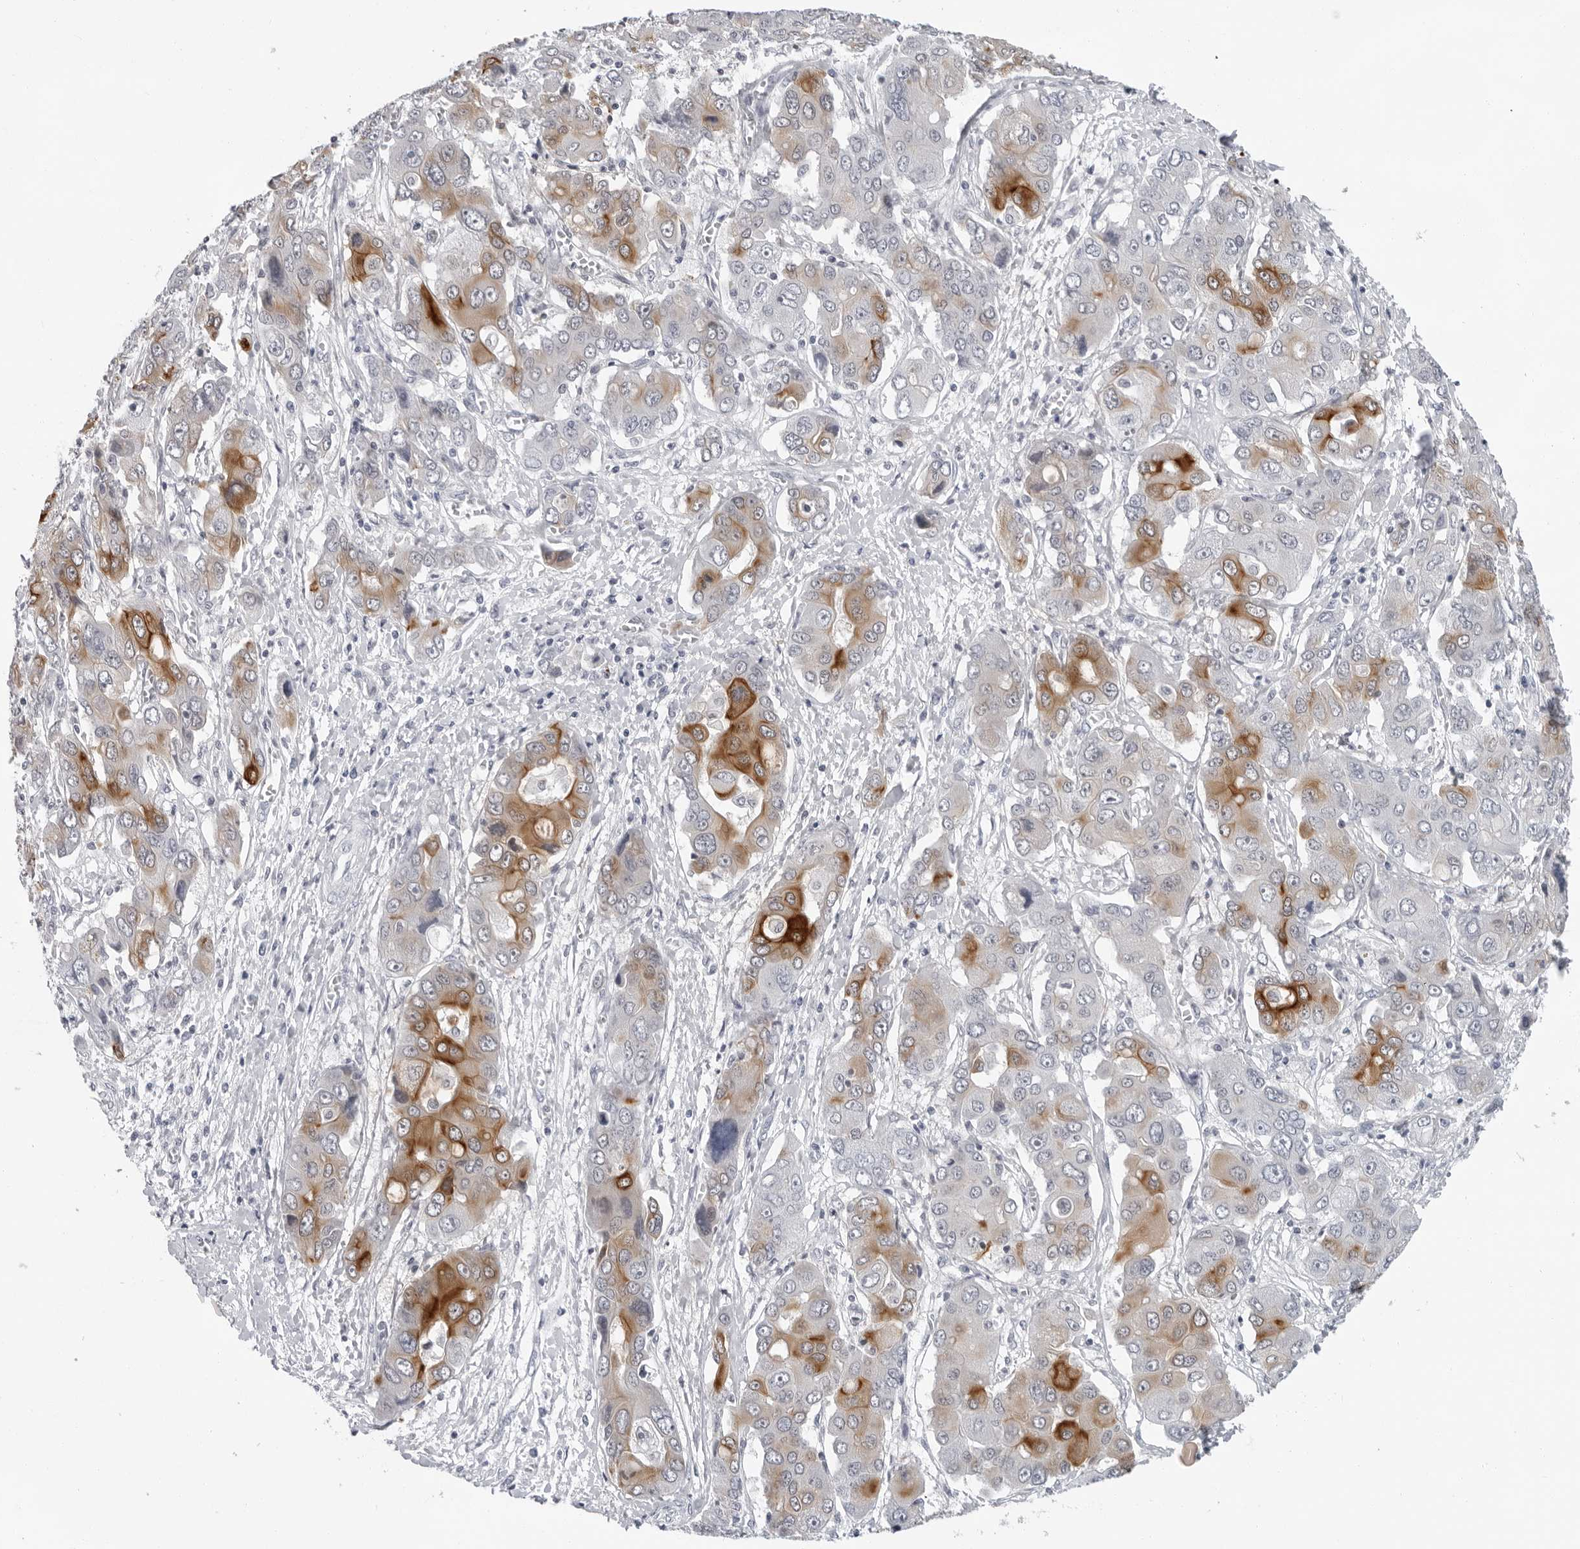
{"staining": {"intensity": "strong", "quantity": "<25%", "location": "cytoplasmic/membranous"}, "tissue": "liver cancer", "cell_type": "Tumor cells", "image_type": "cancer", "snomed": [{"axis": "morphology", "description": "Cholangiocarcinoma"}, {"axis": "topography", "description": "Liver"}], "caption": "Cholangiocarcinoma (liver) was stained to show a protein in brown. There is medium levels of strong cytoplasmic/membranous positivity in about <25% of tumor cells.", "gene": "CCDC28B", "patient": {"sex": "male", "age": 67}}